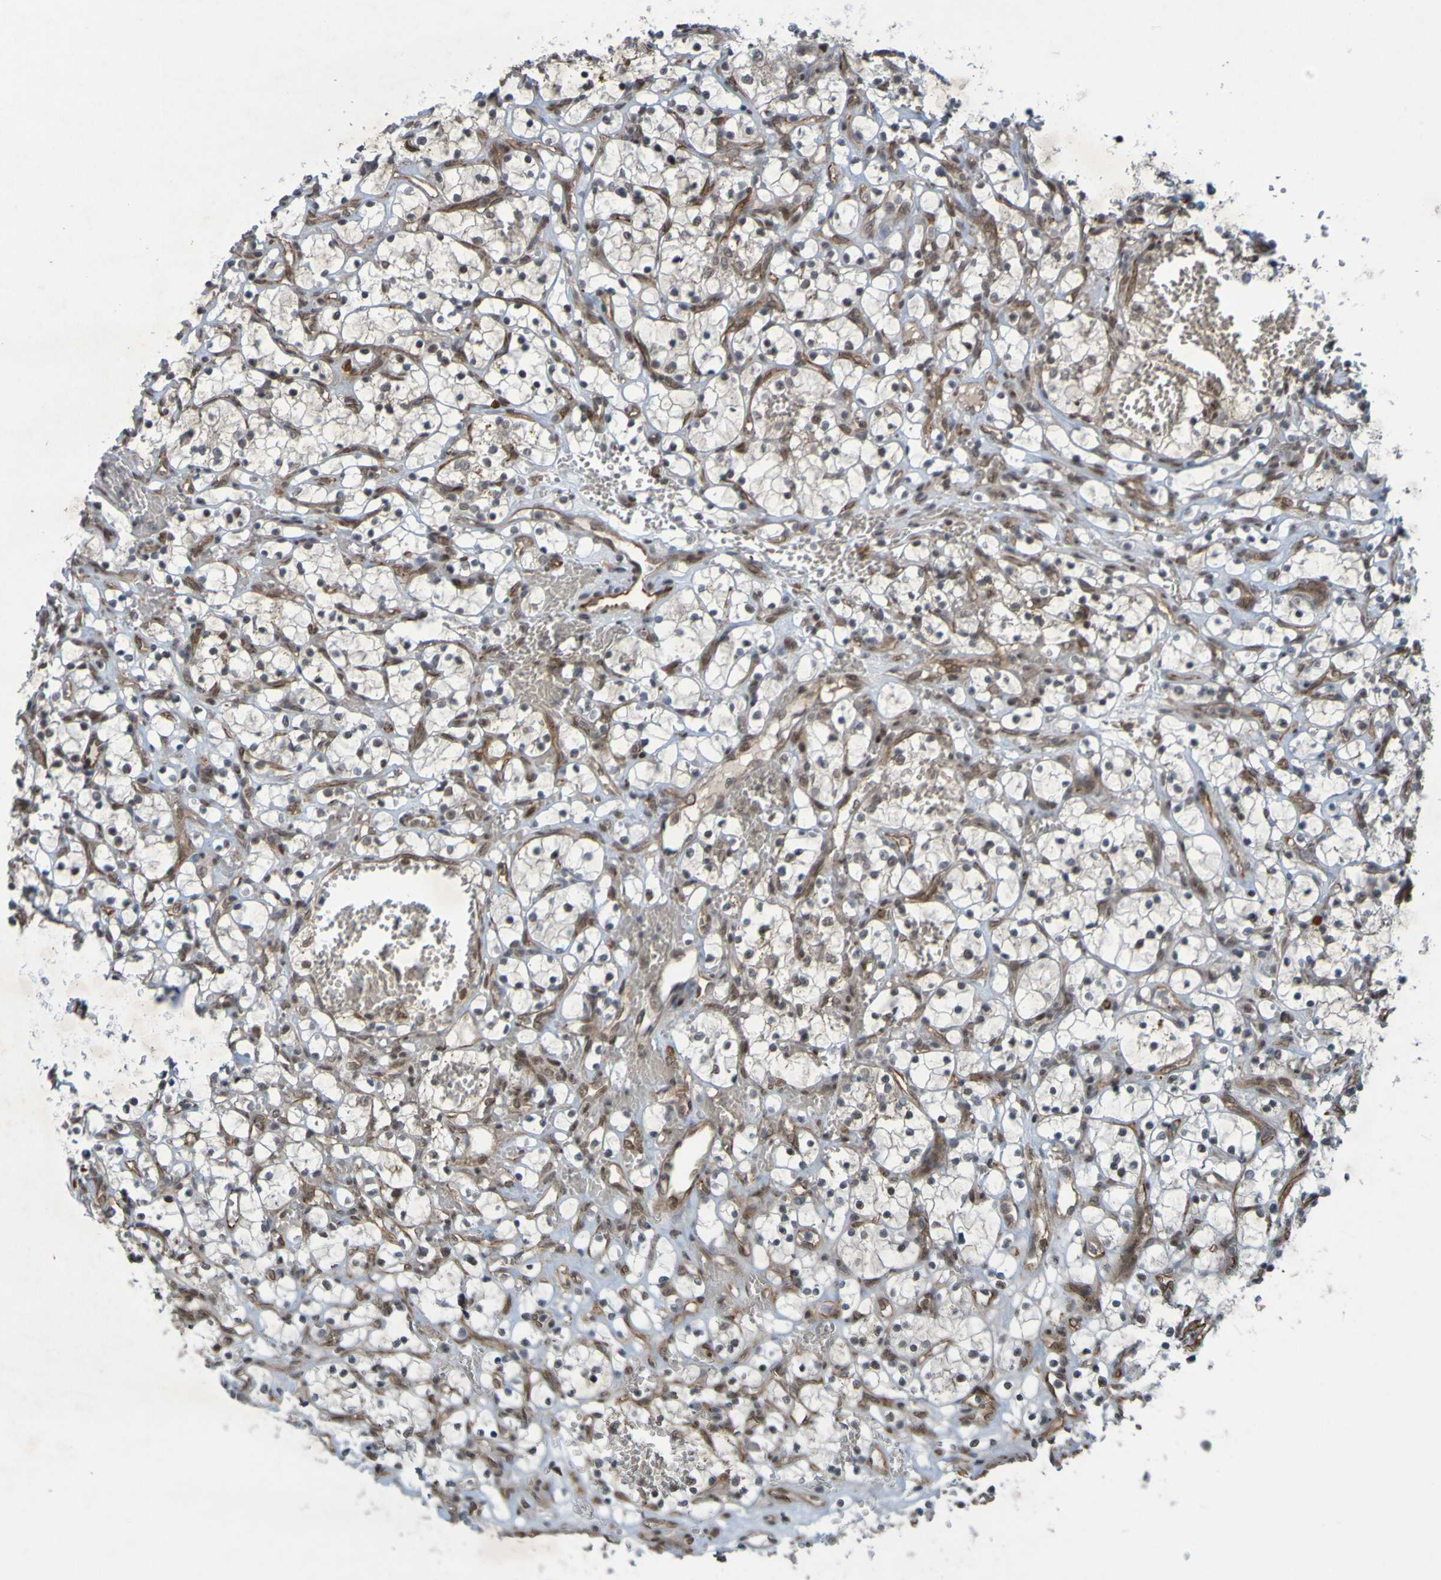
{"staining": {"intensity": "negative", "quantity": "none", "location": "none"}, "tissue": "renal cancer", "cell_type": "Tumor cells", "image_type": "cancer", "snomed": [{"axis": "morphology", "description": "Adenocarcinoma, NOS"}, {"axis": "topography", "description": "Kidney"}], "caption": "Micrograph shows no significant protein expression in tumor cells of renal cancer. The staining was performed using DAB to visualize the protein expression in brown, while the nuclei were stained in blue with hematoxylin (Magnification: 20x).", "gene": "MCPH1", "patient": {"sex": "female", "age": 69}}